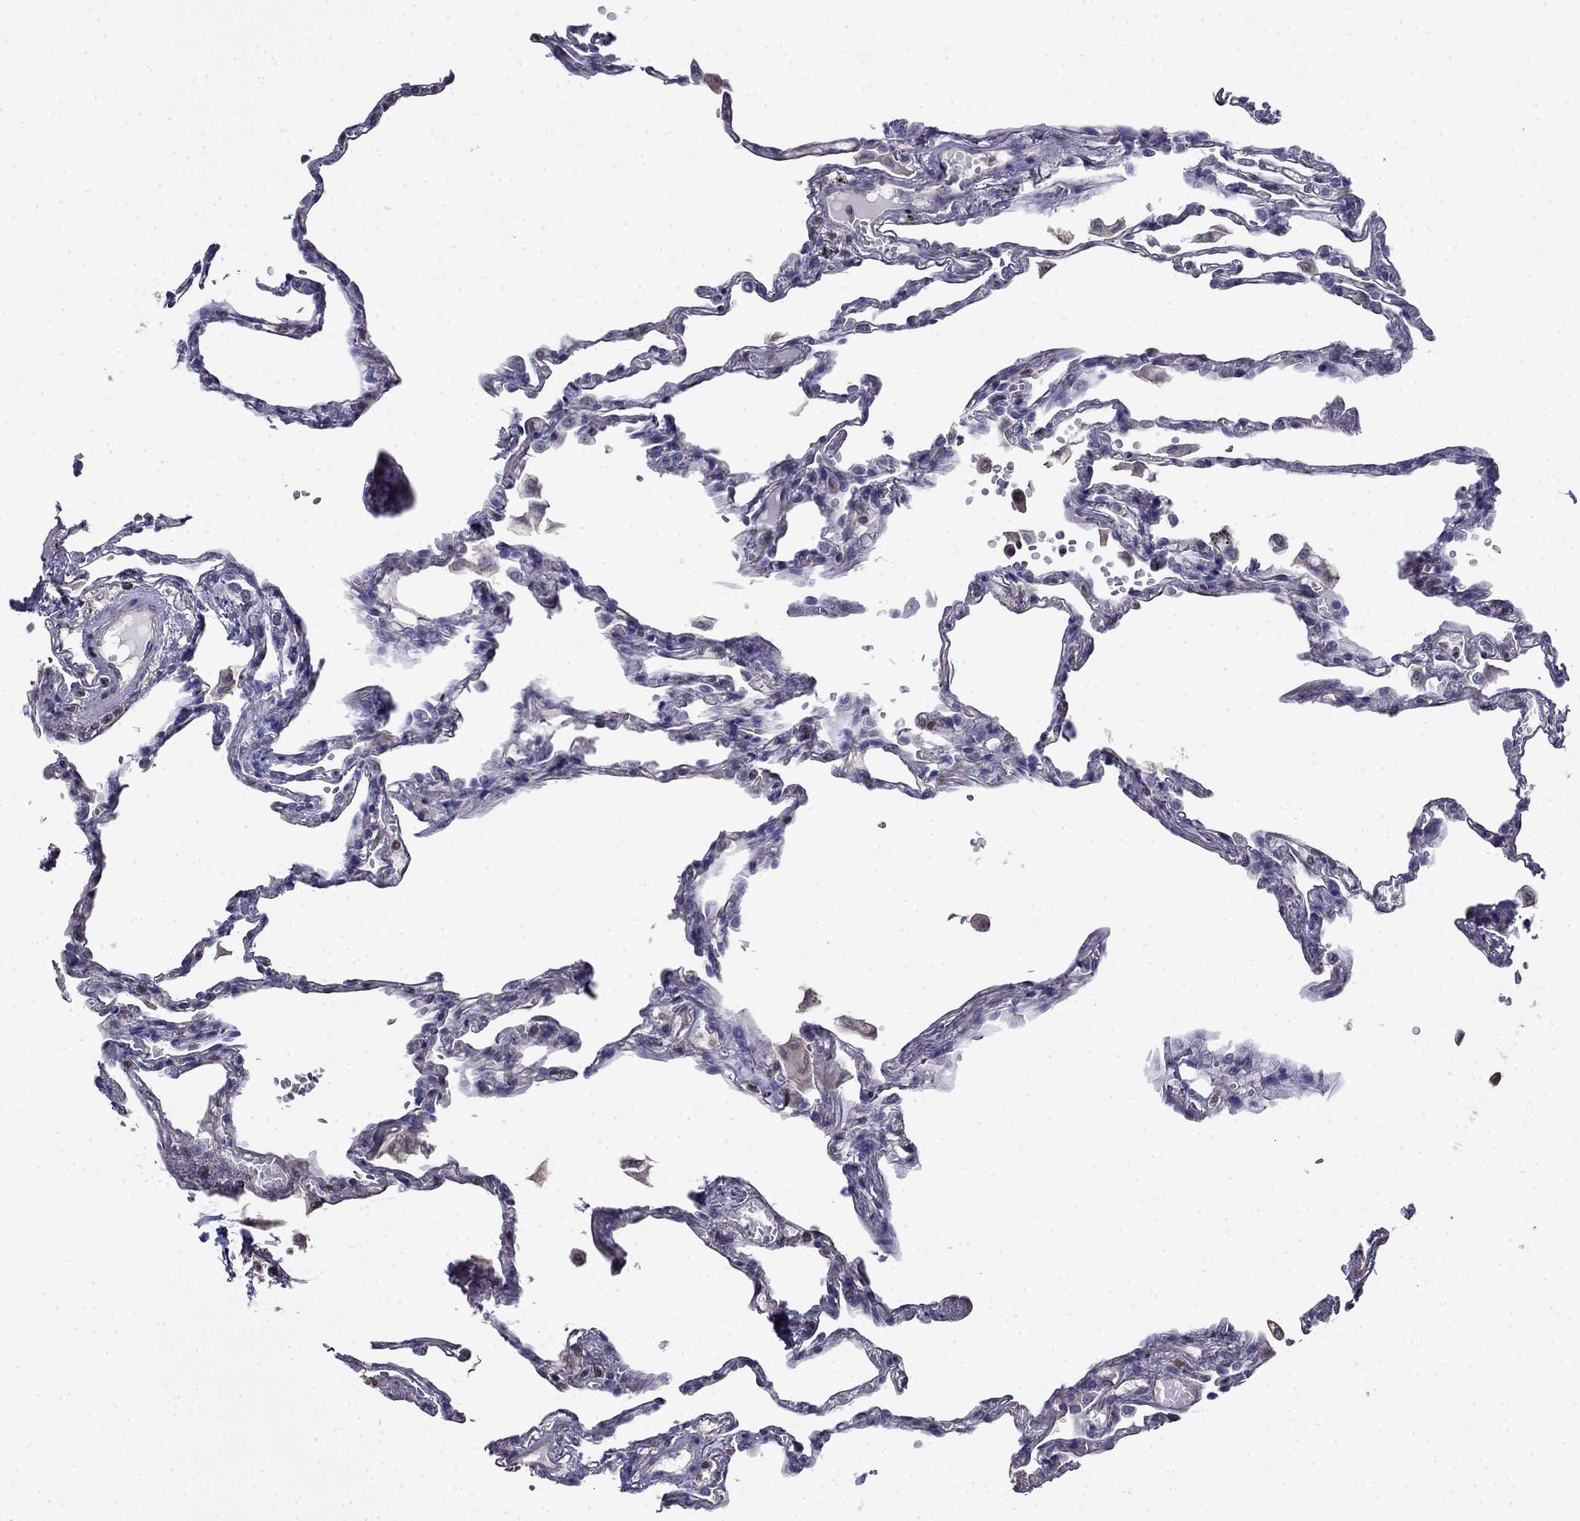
{"staining": {"intensity": "negative", "quantity": "none", "location": "none"}, "tissue": "lung", "cell_type": "Alveolar cells", "image_type": "normal", "snomed": [{"axis": "morphology", "description": "Normal tissue, NOS"}, {"axis": "topography", "description": "Lung"}], "caption": "An image of human lung is negative for staining in alveolar cells.", "gene": "GUCA1B", "patient": {"sex": "male", "age": 78}}